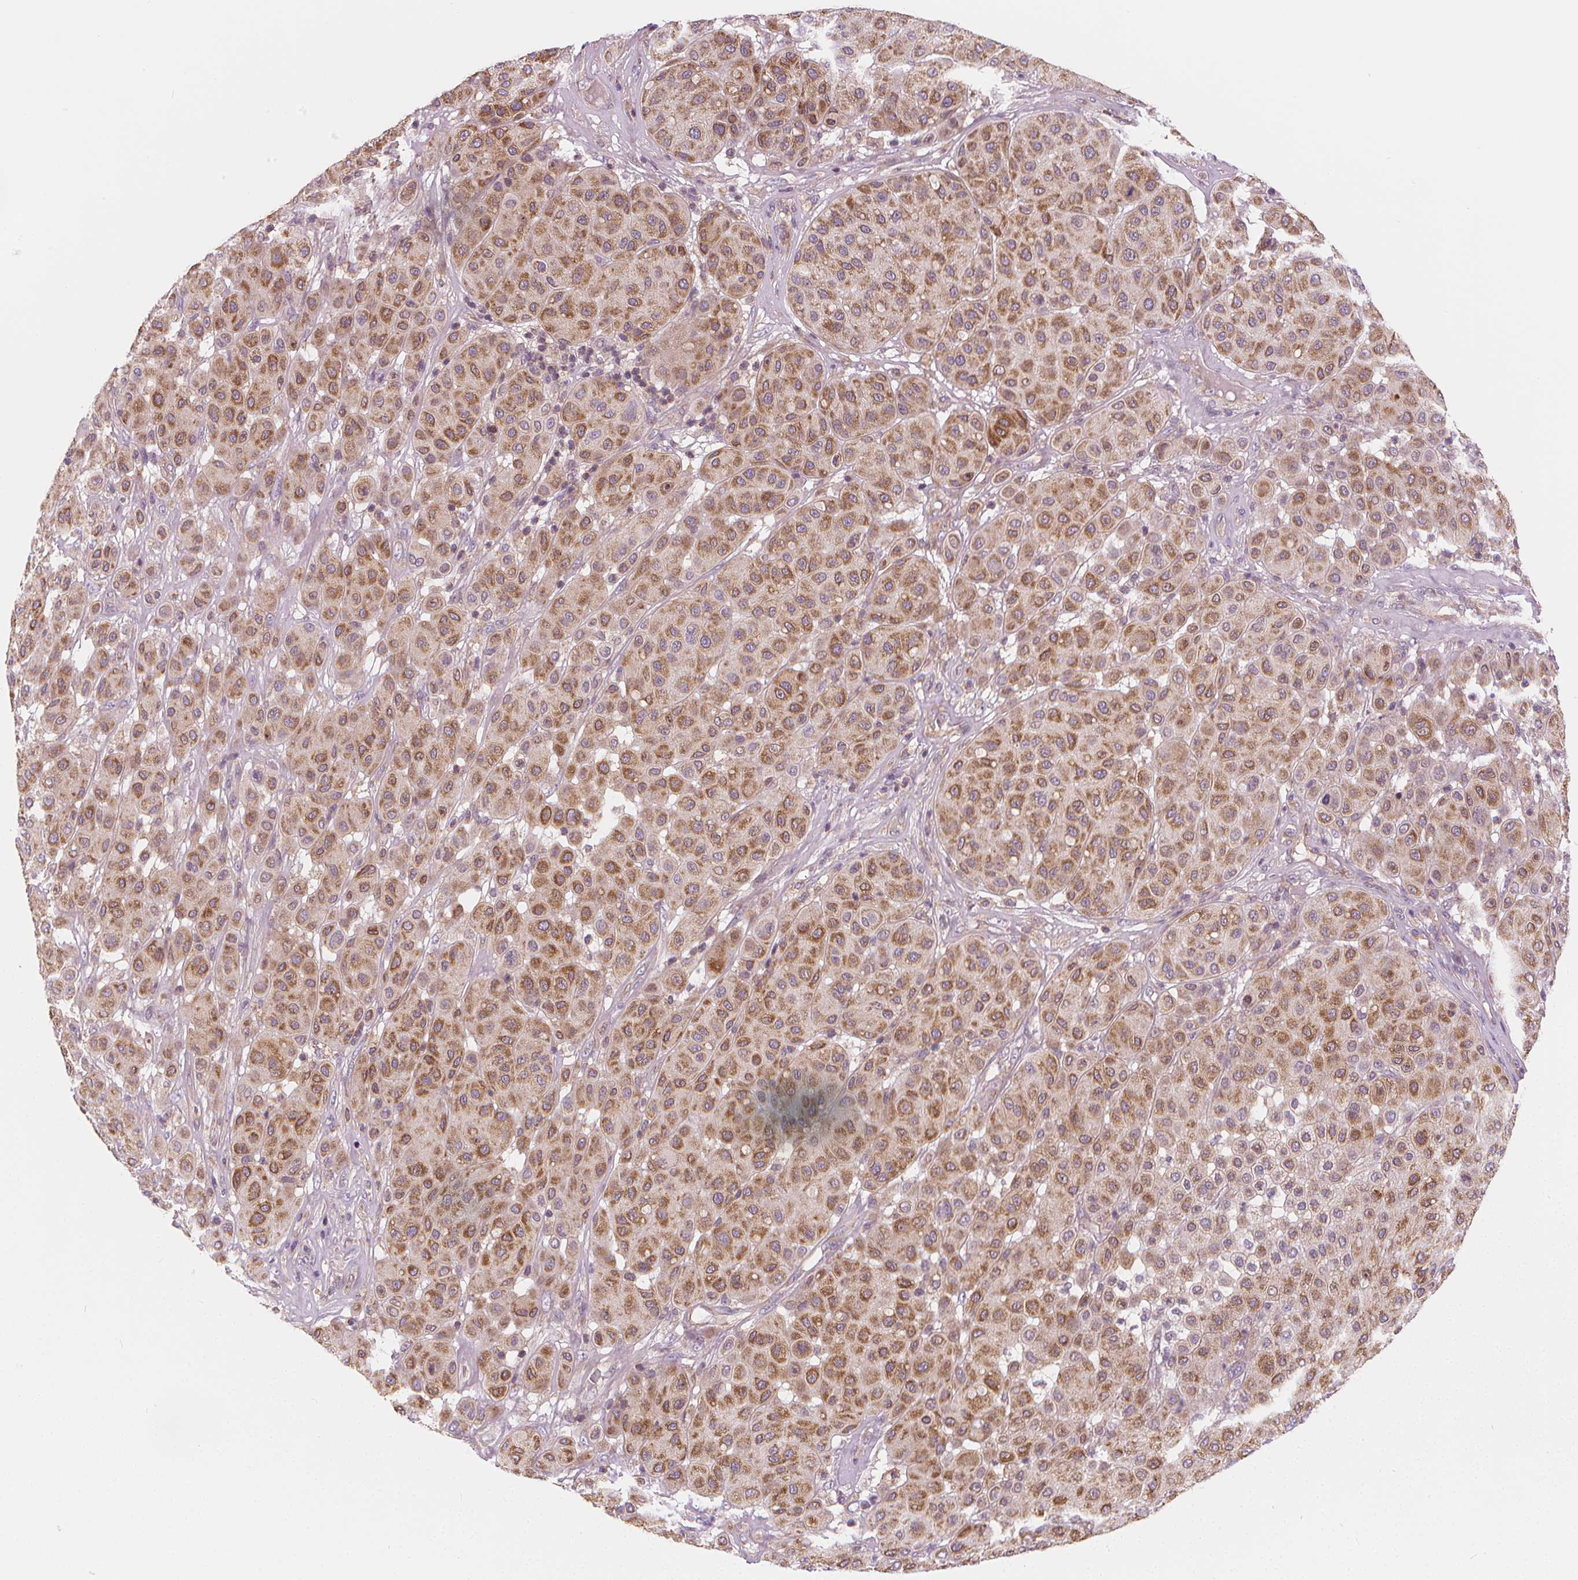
{"staining": {"intensity": "moderate", "quantity": ">75%", "location": "cytoplasmic/membranous"}, "tissue": "melanoma", "cell_type": "Tumor cells", "image_type": "cancer", "snomed": [{"axis": "morphology", "description": "Malignant melanoma, Metastatic site"}, {"axis": "topography", "description": "Smooth muscle"}], "caption": "About >75% of tumor cells in human melanoma demonstrate moderate cytoplasmic/membranous protein positivity as visualized by brown immunohistochemical staining.", "gene": "RAB20", "patient": {"sex": "male", "age": 41}}